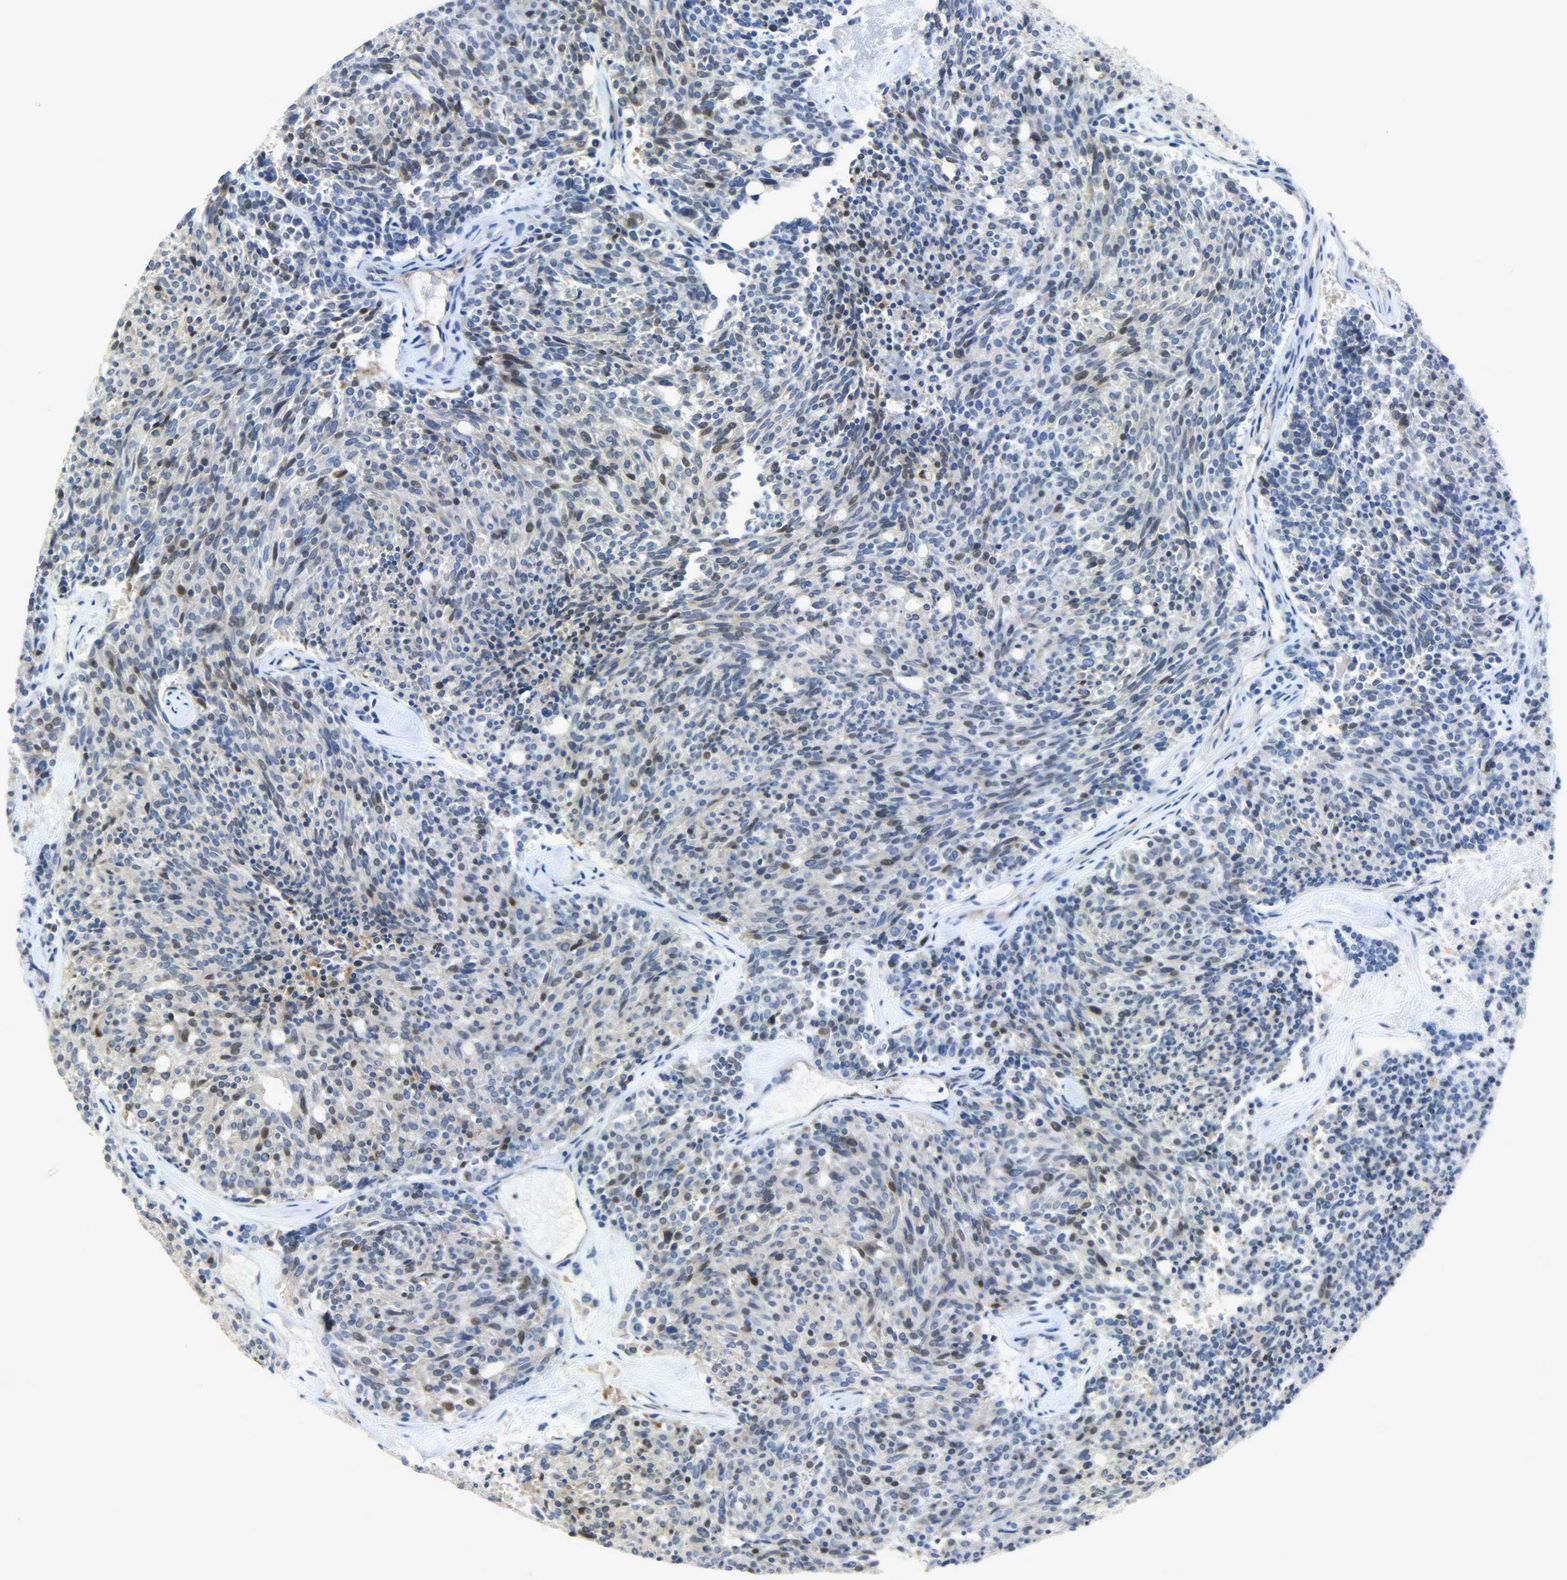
{"staining": {"intensity": "moderate", "quantity": "<25%", "location": "nuclear"}, "tissue": "carcinoid", "cell_type": "Tumor cells", "image_type": "cancer", "snomed": [{"axis": "morphology", "description": "Carcinoid, malignant, NOS"}, {"axis": "topography", "description": "Pancreas"}], "caption": "Carcinoid stained with DAB immunohistochemistry (IHC) reveals low levels of moderate nuclear expression in approximately <25% of tumor cells. (DAB = brown stain, brightfield microscopy at high magnification).", "gene": "EIF4EBP1", "patient": {"sex": "female", "age": 54}}